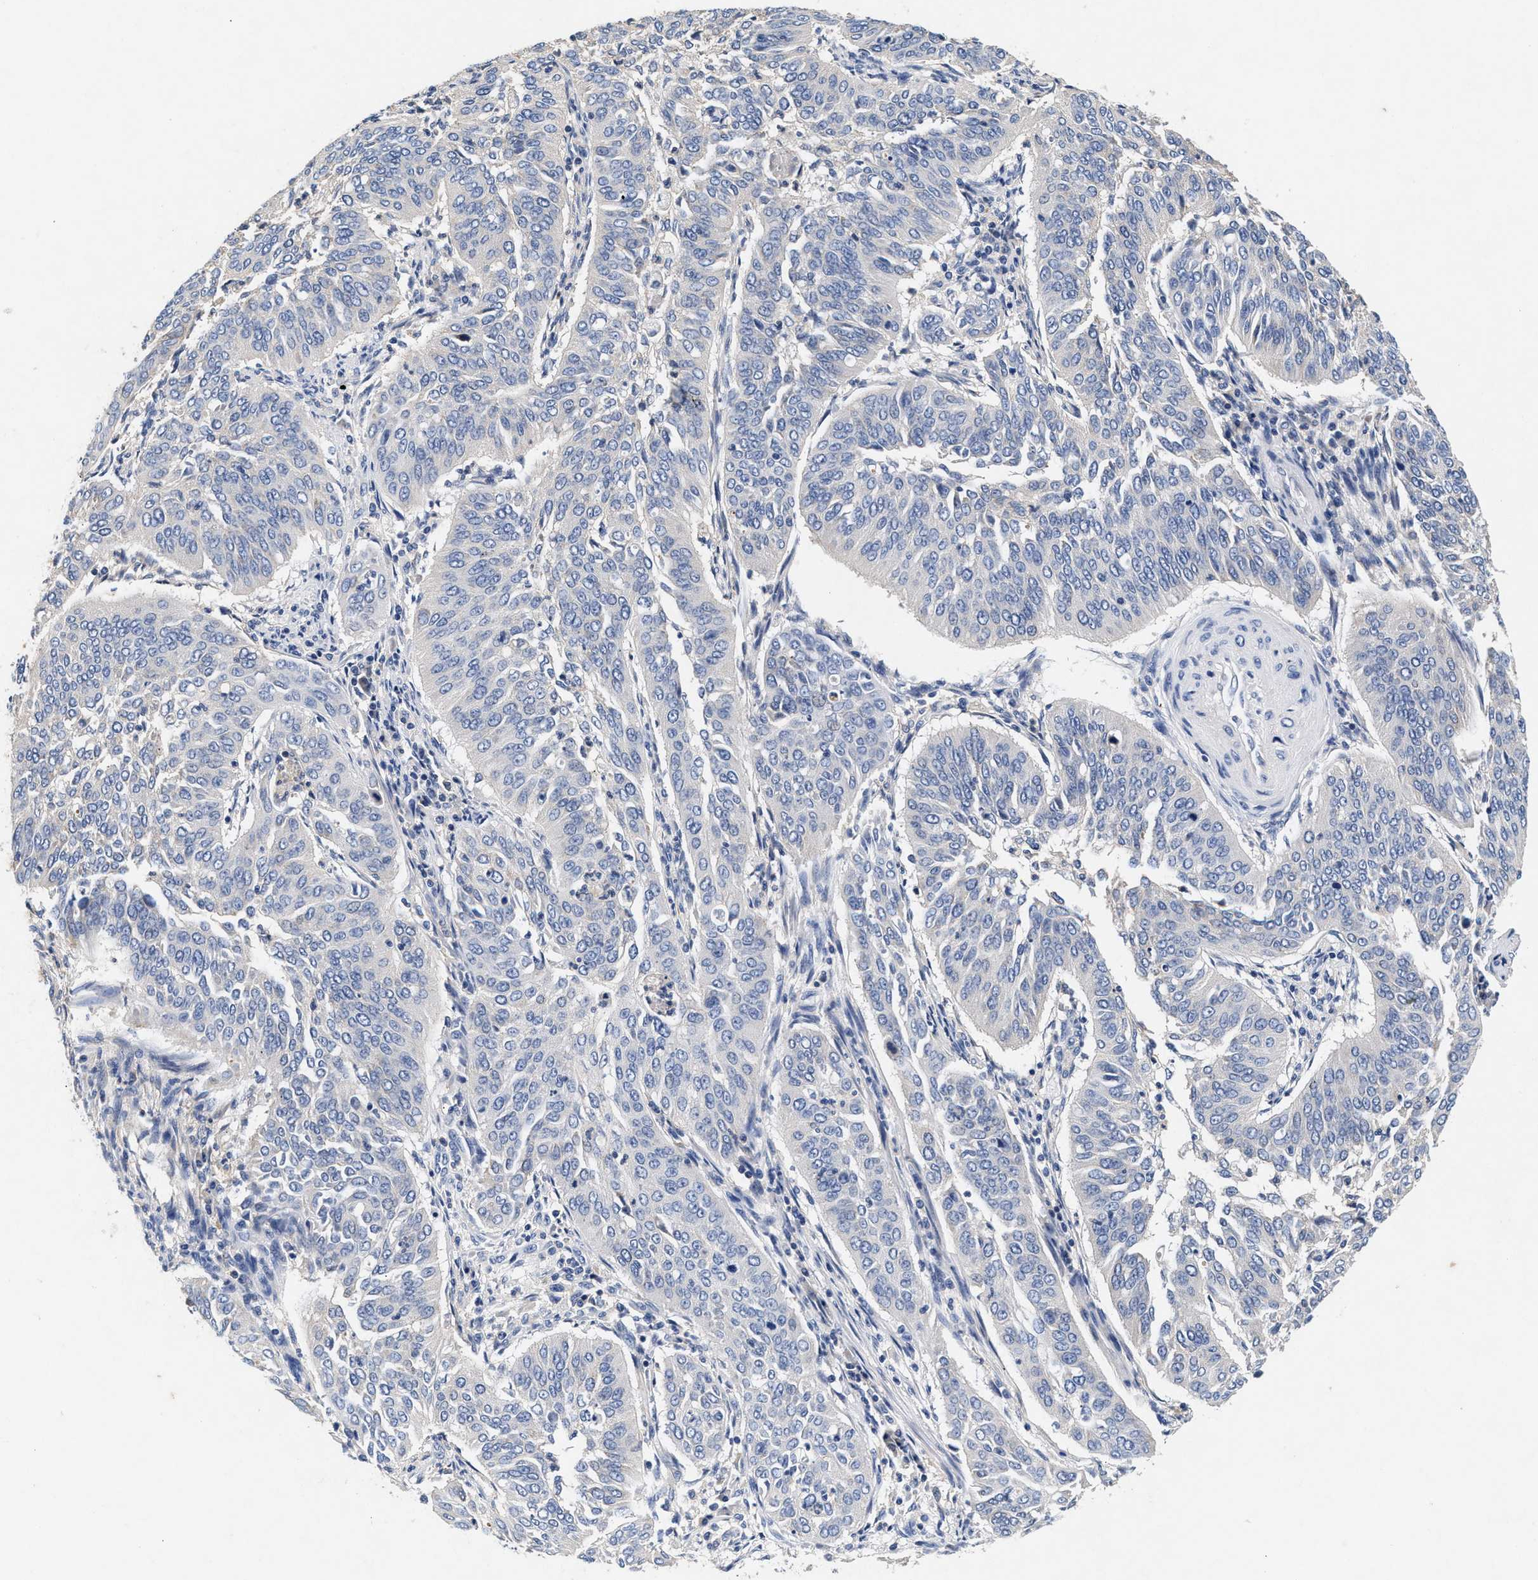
{"staining": {"intensity": "negative", "quantity": "none", "location": "none"}, "tissue": "cervical cancer", "cell_type": "Tumor cells", "image_type": "cancer", "snomed": [{"axis": "morphology", "description": "Normal tissue, NOS"}, {"axis": "morphology", "description": "Squamous cell carcinoma, NOS"}, {"axis": "topography", "description": "Cervix"}], "caption": "There is no significant staining in tumor cells of cervical cancer. (Immunohistochemistry, brightfield microscopy, high magnification).", "gene": "GNAI3", "patient": {"sex": "female", "age": 39}}